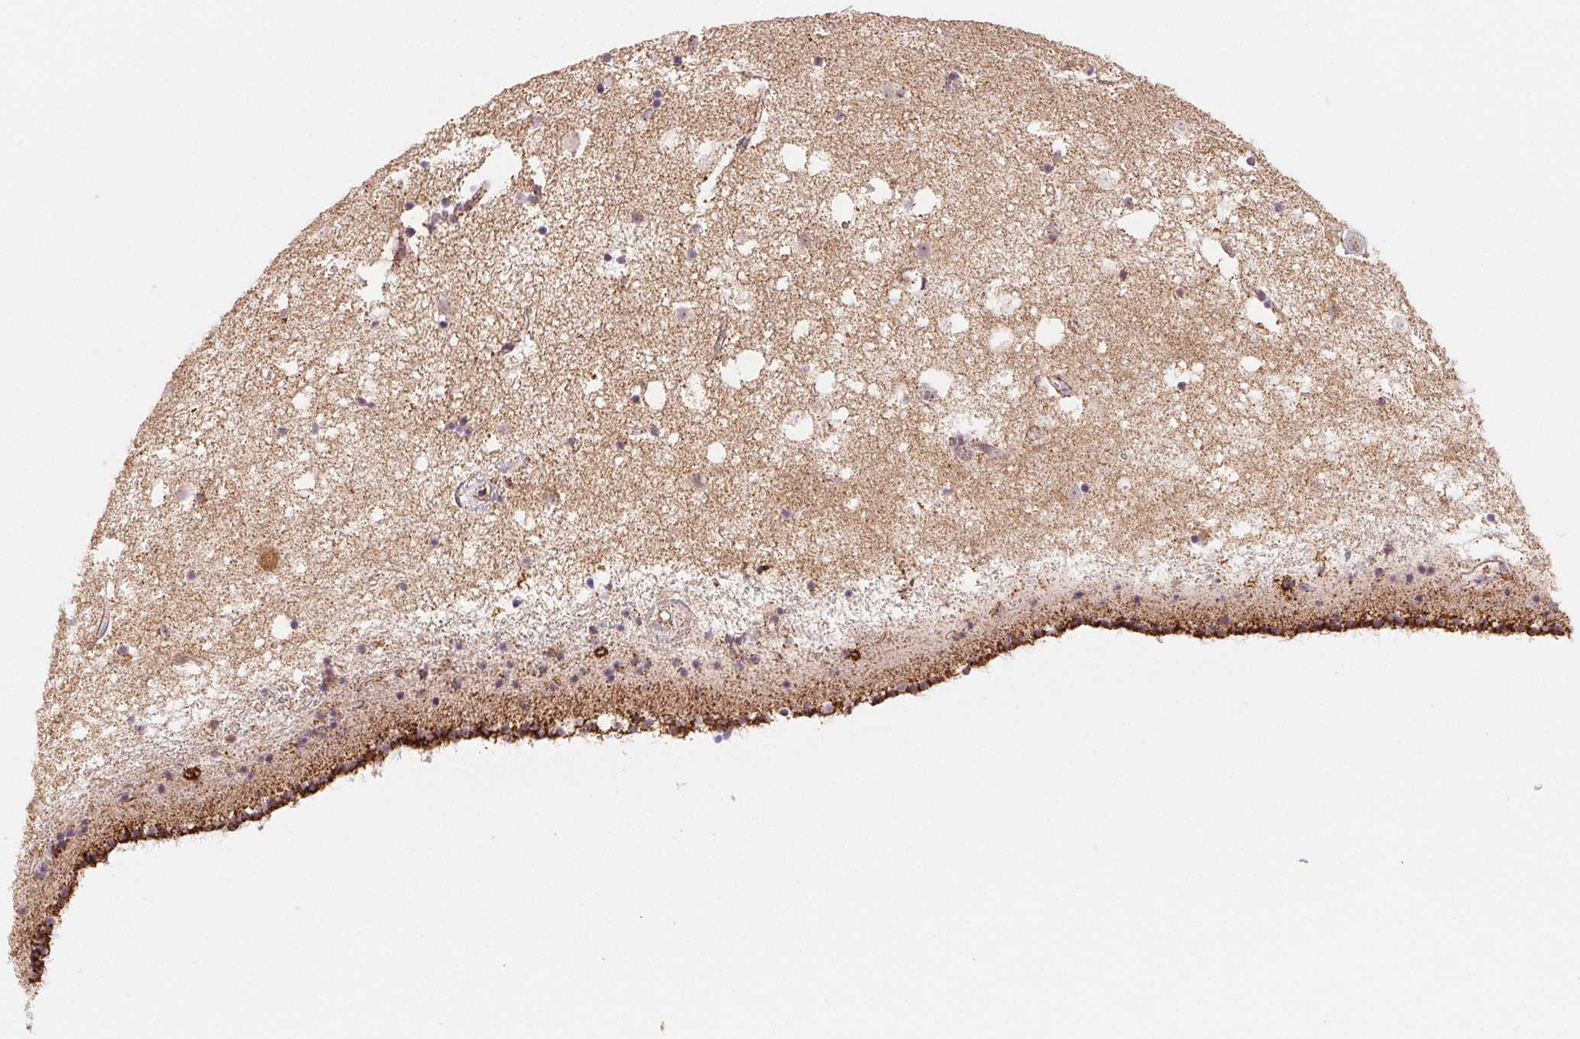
{"staining": {"intensity": "strong", "quantity": "<25%", "location": "cytoplasmic/membranous"}, "tissue": "caudate", "cell_type": "Glial cells", "image_type": "normal", "snomed": [{"axis": "morphology", "description": "Normal tissue, NOS"}, {"axis": "topography", "description": "Lateral ventricle wall"}], "caption": "This image exhibits immunohistochemistry (IHC) staining of normal human caudate, with medium strong cytoplasmic/membranous positivity in approximately <25% of glial cells.", "gene": "HINT2", "patient": {"sex": "female", "age": 71}}